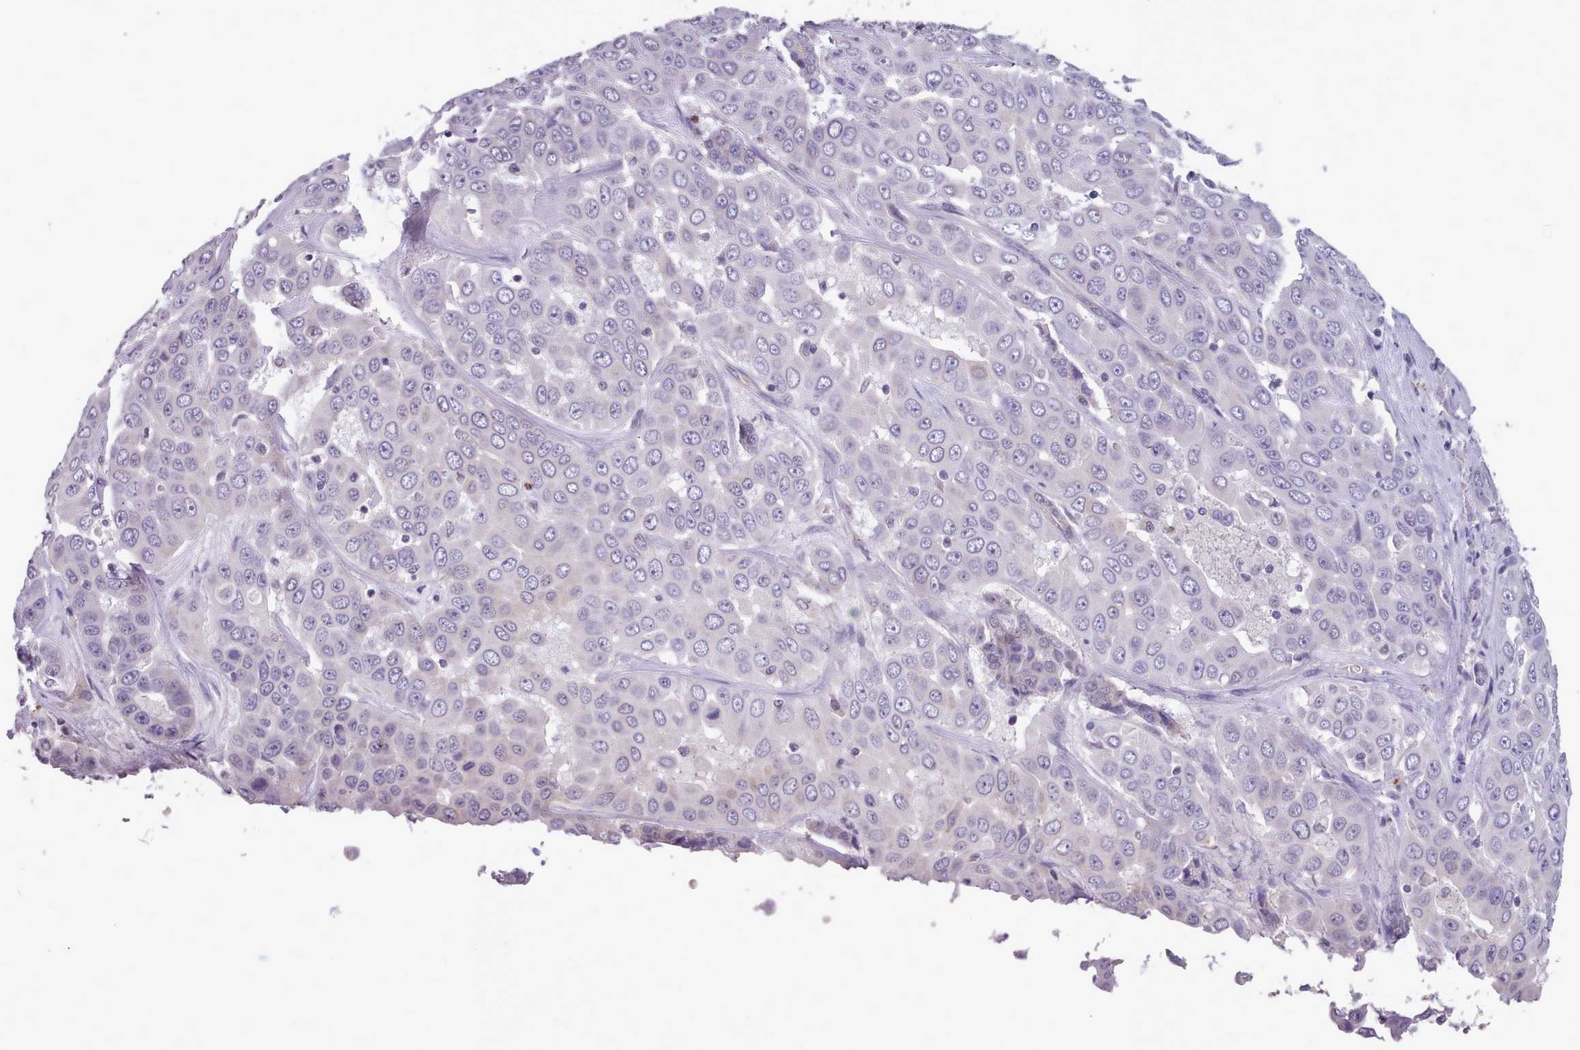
{"staining": {"intensity": "negative", "quantity": "none", "location": "none"}, "tissue": "liver cancer", "cell_type": "Tumor cells", "image_type": "cancer", "snomed": [{"axis": "morphology", "description": "Cholangiocarcinoma"}, {"axis": "topography", "description": "Liver"}], "caption": "An IHC image of cholangiocarcinoma (liver) is shown. There is no staining in tumor cells of cholangiocarcinoma (liver).", "gene": "KCTD16", "patient": {"sex": "female", "age": 52}}